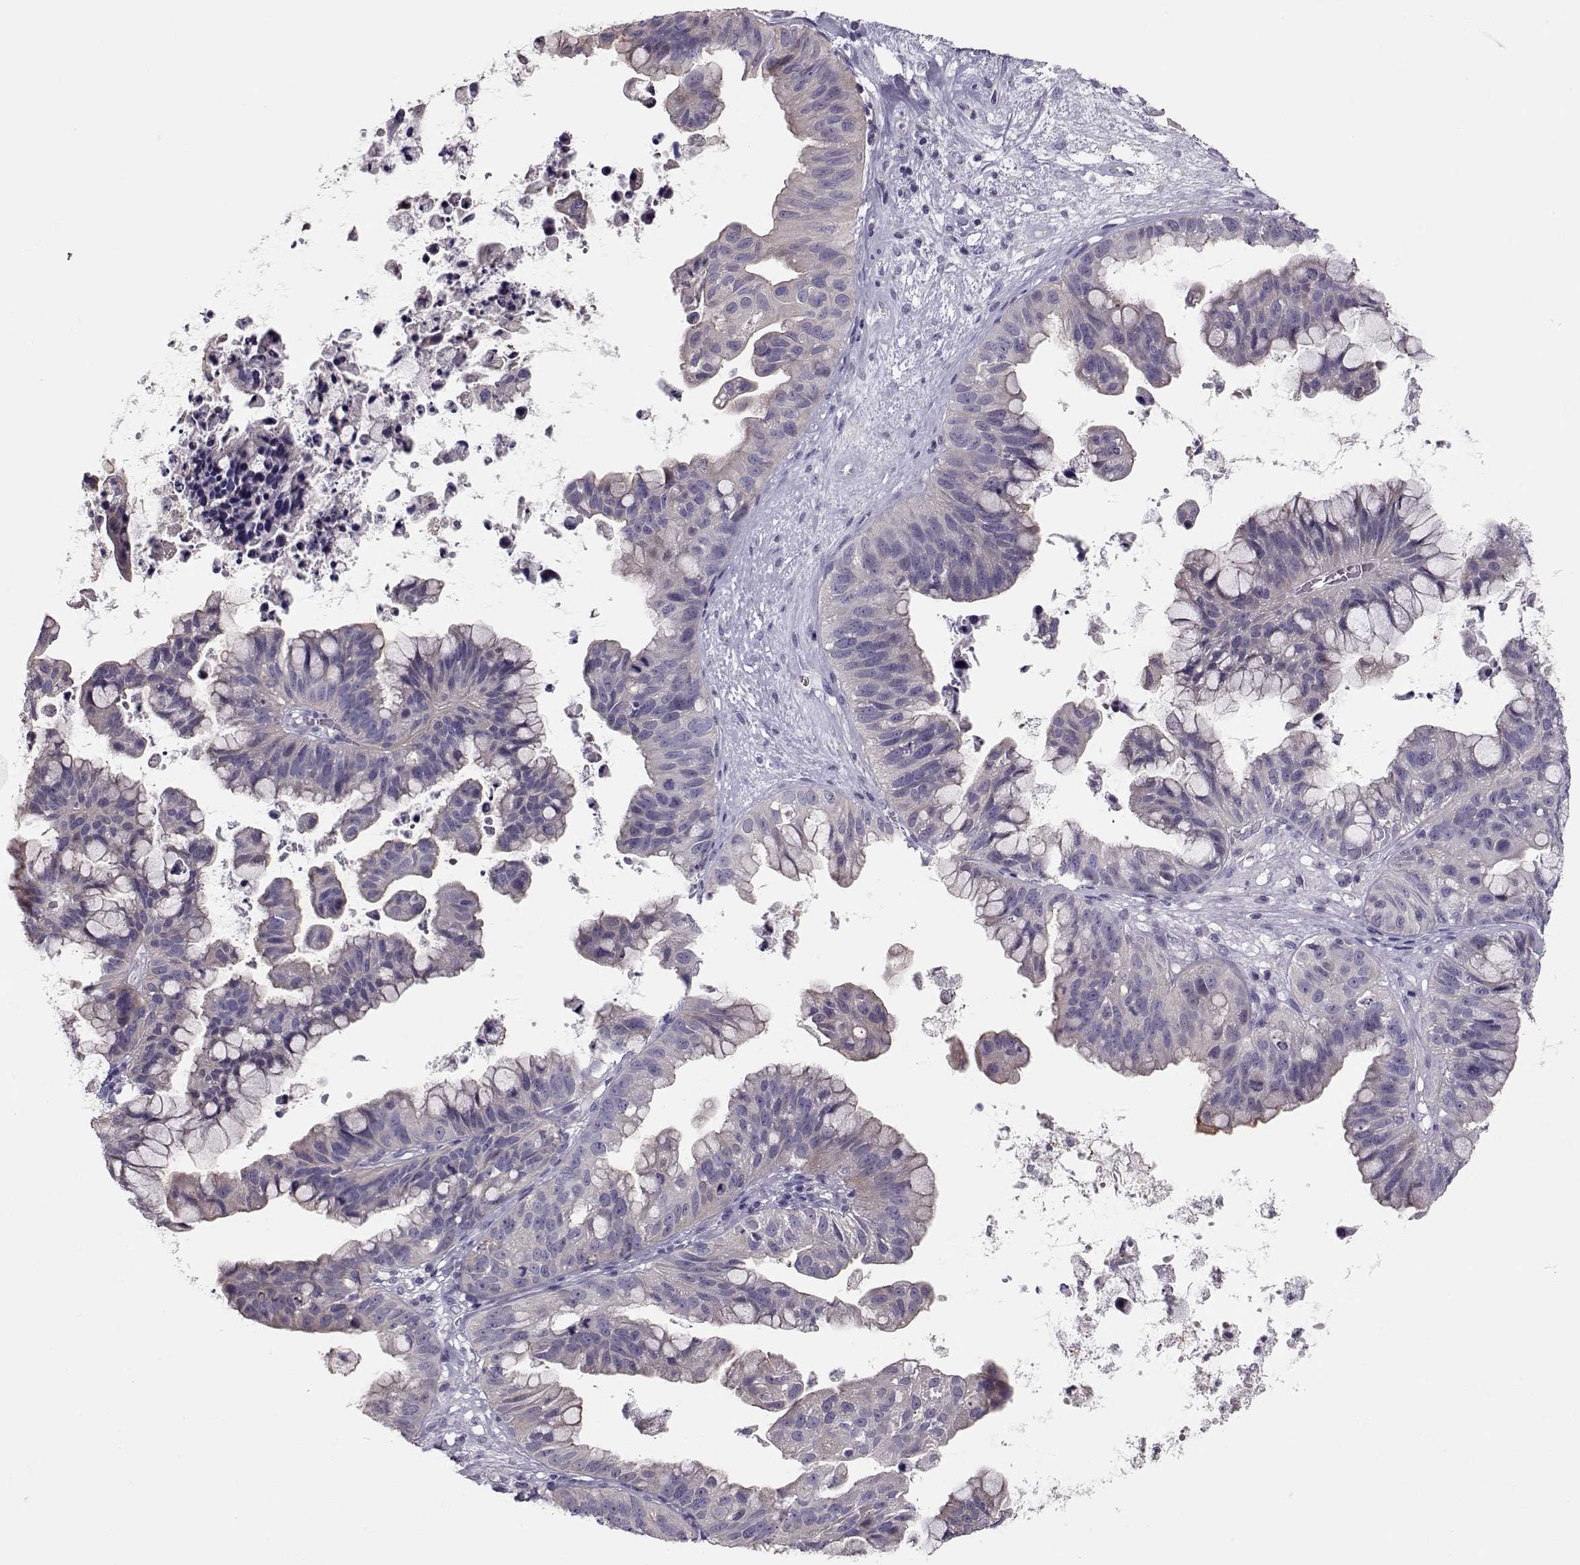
{"staining": {"intensity": "negative", "quantity": "none", "location": "none"}, "tissue": "ovarian cancer", "cell_type": "Tumor cells", "image_type": "cancer", "snomed": [{"axis": "morphology", "description": "Cystadenocarcinoma, mucinous, NOS"}, {"axis": "topography", "description": "Ovary"}], "caption": "Protein analysis of ovarian cancer (mucinous cystadenocarcinoma) demonstrates no significant positivity in tumor cells.", "gene": "GRK1", "patient": {"sex": "female", "age": 76}}